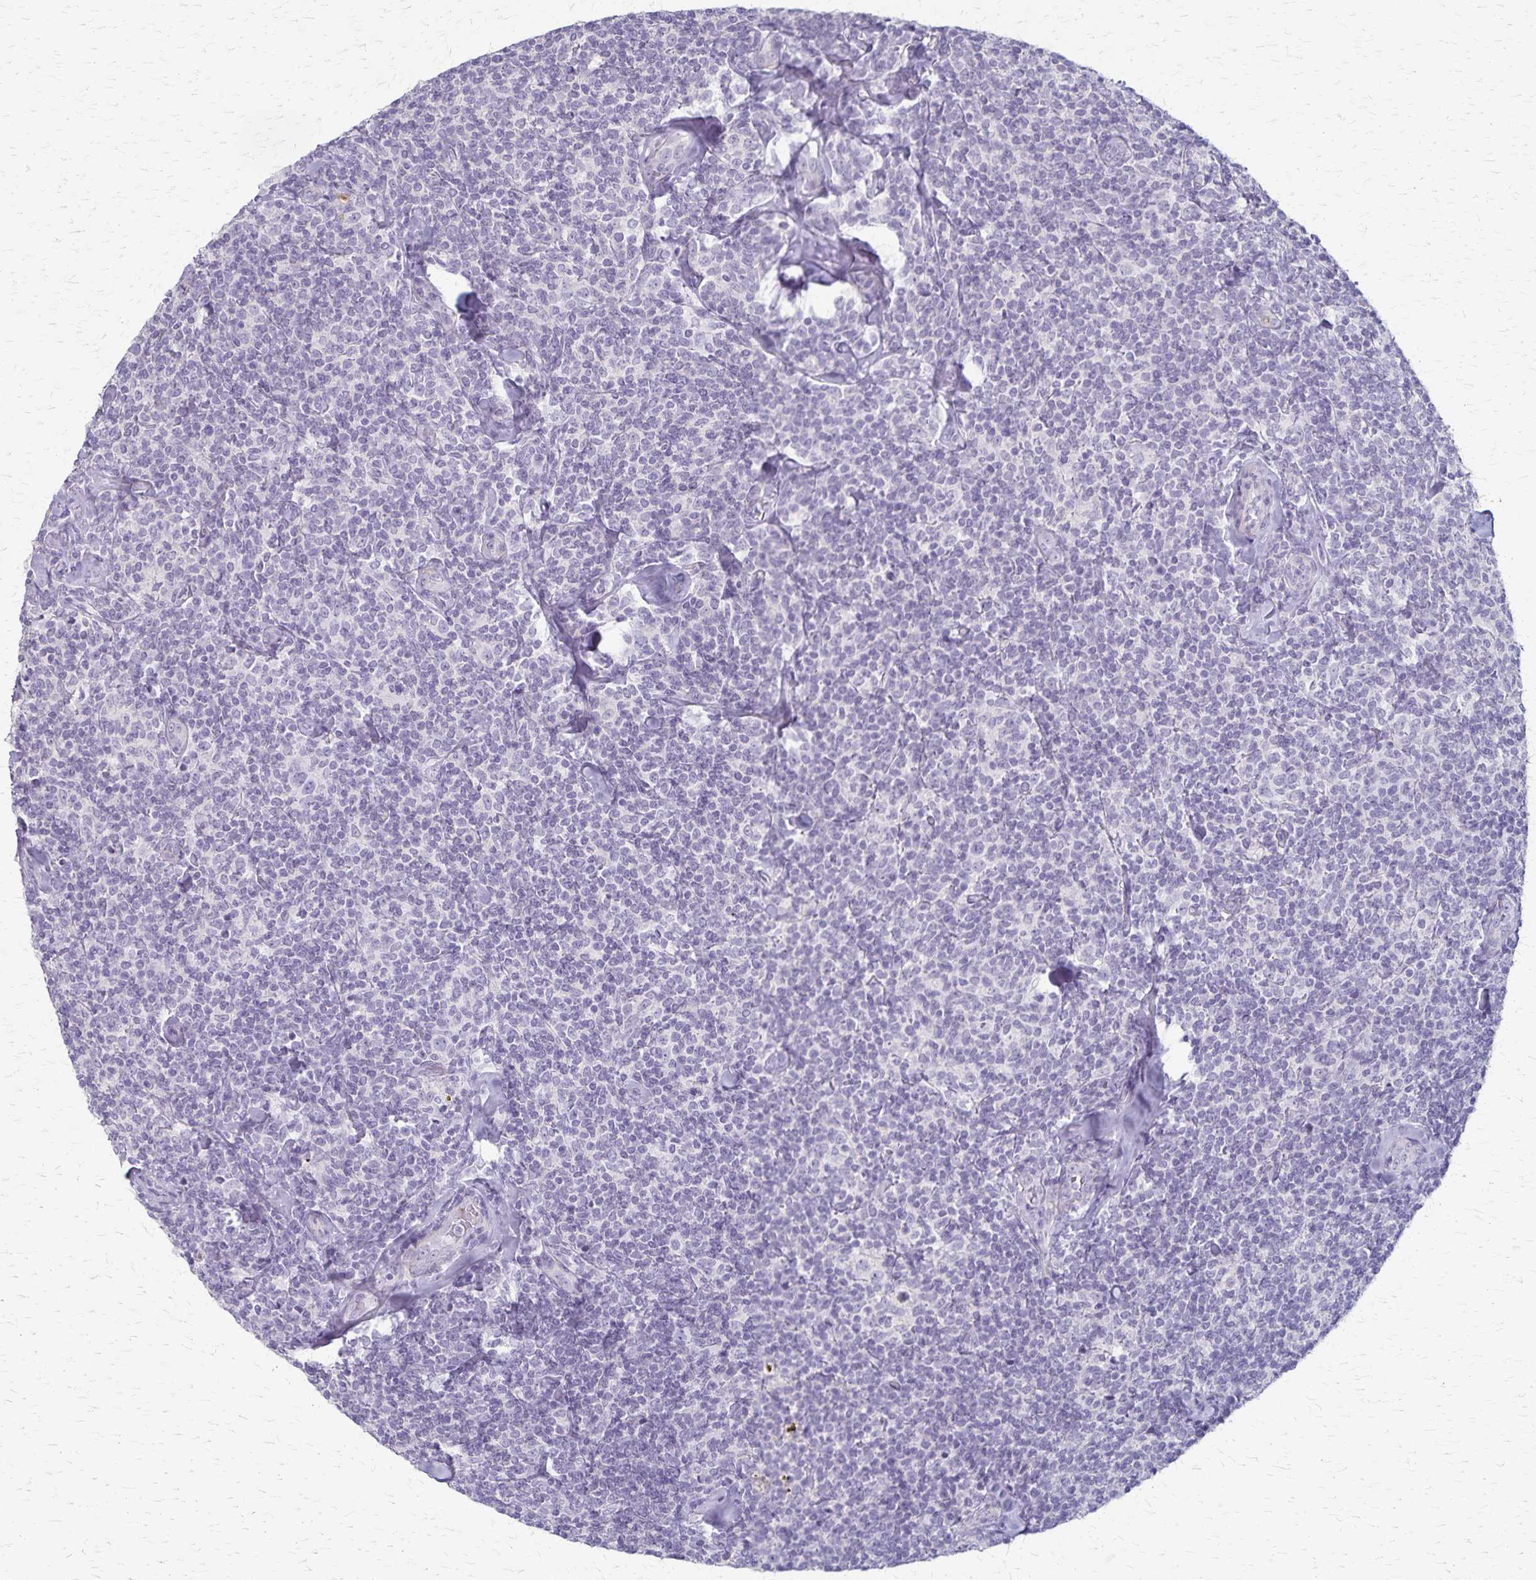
{"staining": {"intensity": "negative", "quantity": "none", "location": "none"}, "tissue": "lymphoma", "cell_type": "Tumor cells", "image_type": "cancer", "snomed": [{"axis": "morphology", "description": "Malignant lymphoma, non-Hodgkin's type, Low grade"}, {"axis": "topography", "description": "Lymph node"}], "caption": "Tumor cells show no significant expression in lymphoma.", "gene": "RASL10B", "patient": {"sex": "female", "age": 56}}